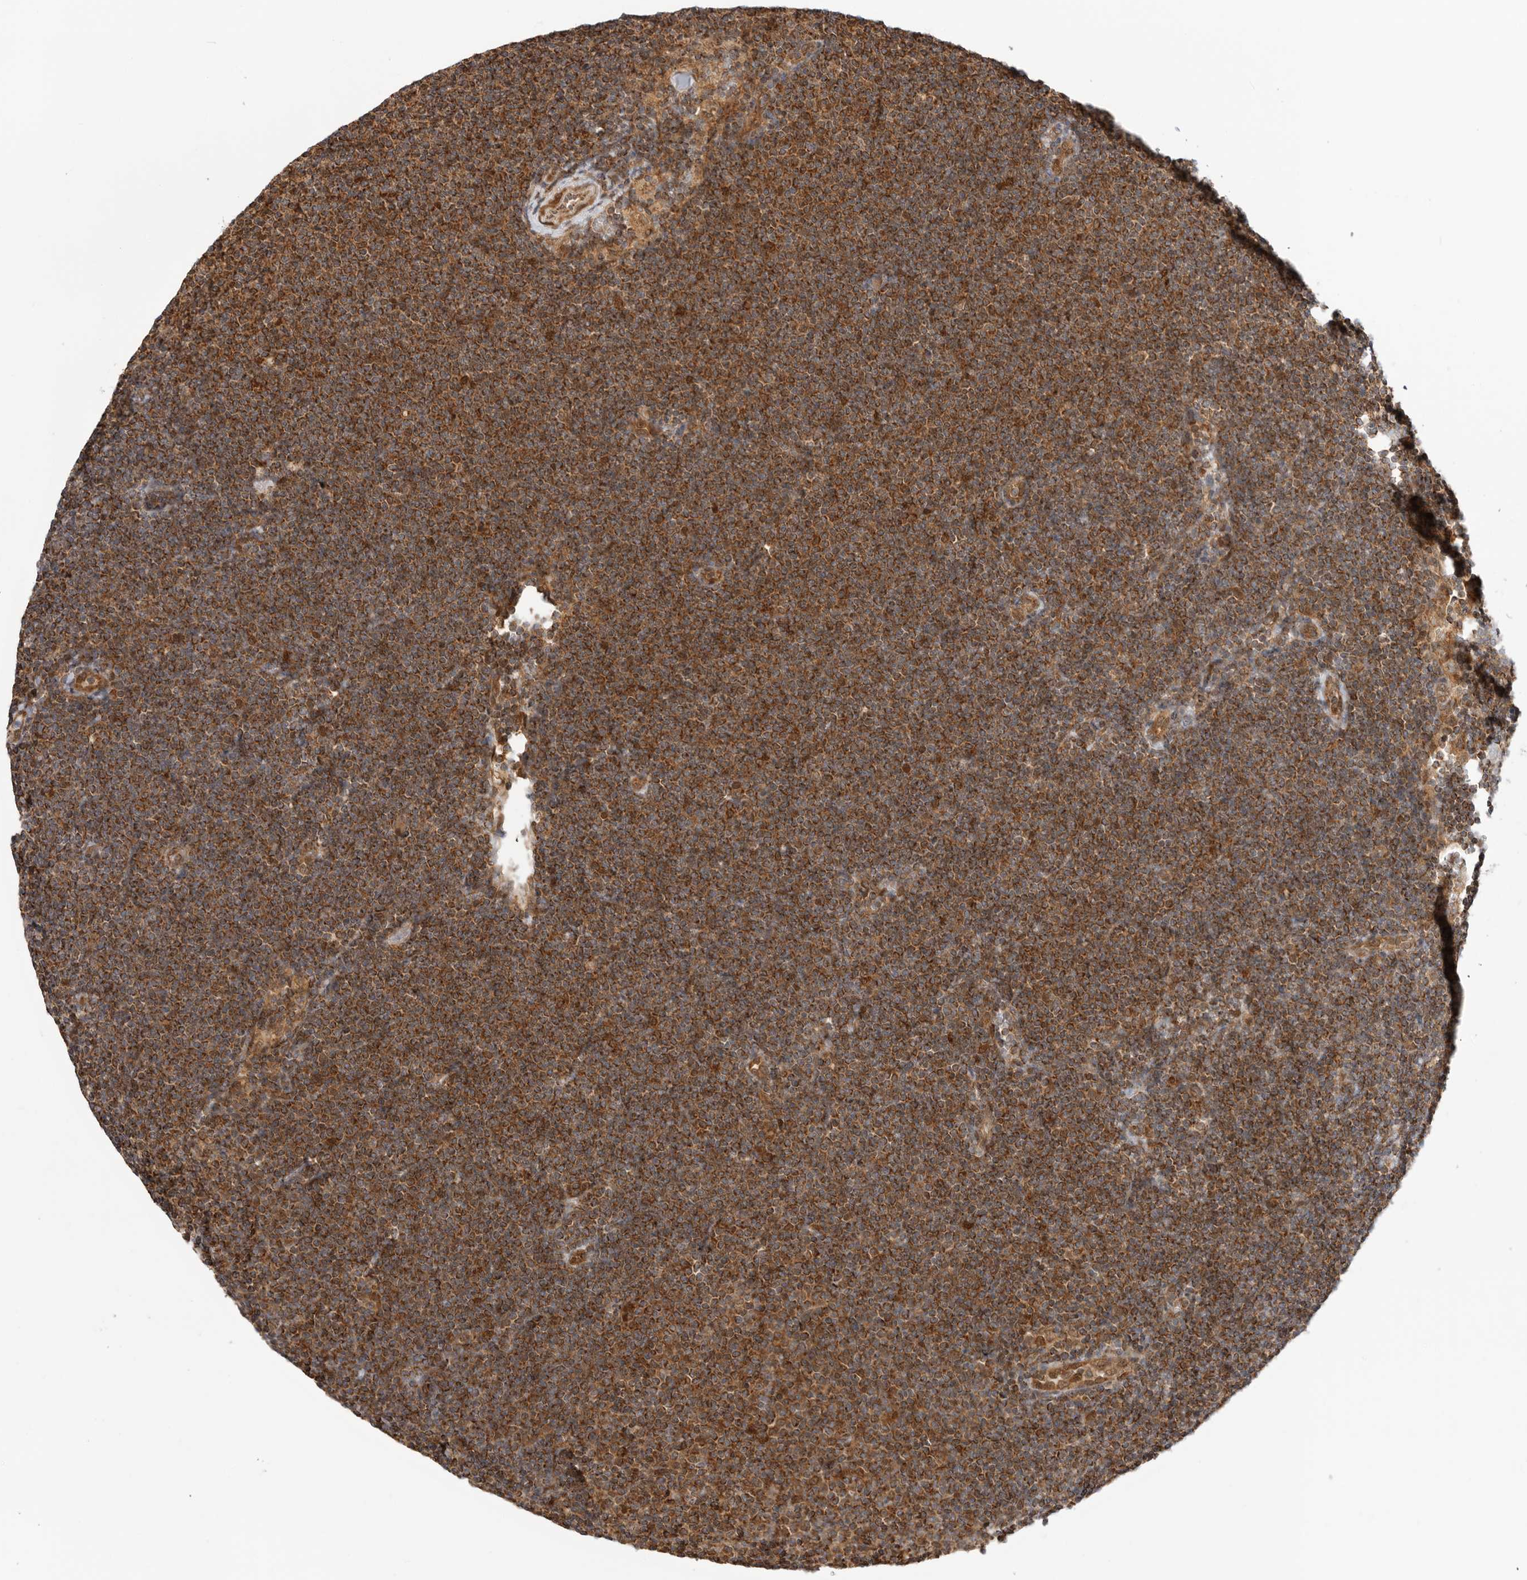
{"staining": {"intensity": "moderate", "quantity": ">75%", "location": "cytoplasmic/membranous"}, "tissue": "lymphoma", "cell_type": "Tumor cells", "image_type": "cancer", "snomed": [{"axis": "morphology", "description": "Malignant lymphoma, non-Hodgkin's type, Low grade"}, {"axis": "topography", "description": "Lymph node"}], "caption": "This histopathology image demonstrates immunohistochemistry (IHC) staining of malignant lymphoma, non-Hodgkin's type (low-grade), with medium moderate cytoplasmic/membranous staining in approximately >75% of tumor cells.", "gene": "DCAF8", "patient": {"sex": "female", "age": 53}}